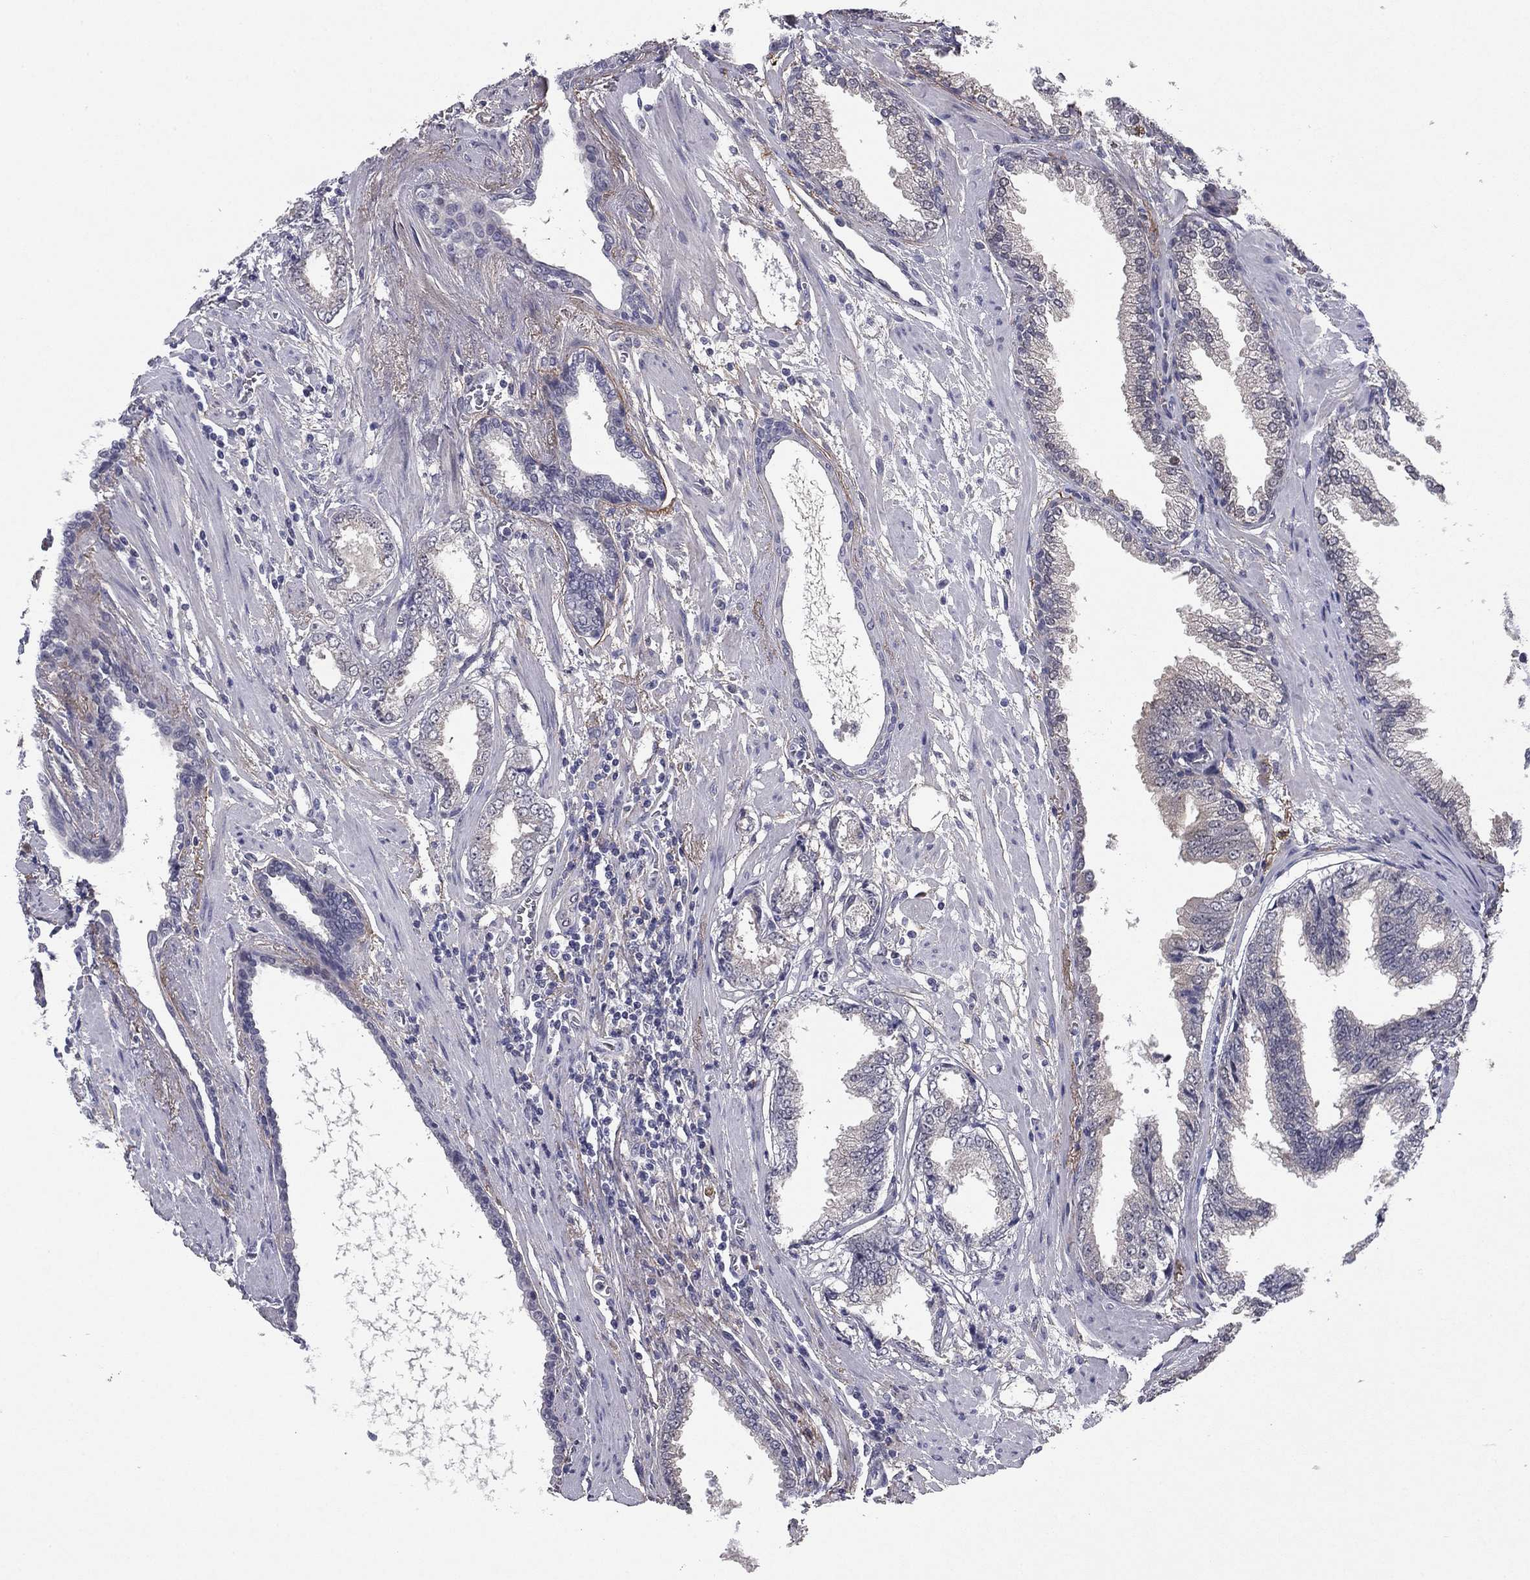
{"staining": {"intensity": "negative", "quantity": "none", "location": "none"}, "tissue": "prostate cancer", "cell_type": "Tumor cells", "image_type": "cancer", "snomed": [{"axis": "morphology", "description": "Adenocarcinoma, Low grade"}, {"axis": "topography", "description": "Prostate"}], "caption": "The image demonstrates no staining of tumor cells in low-grade adenocarcinoma (prostate). (Brightfield microscopy of DAB immunohistochemistry at high magnification).", "gene": "REXO5", "patient": {"sex": "male", "age": 69}}